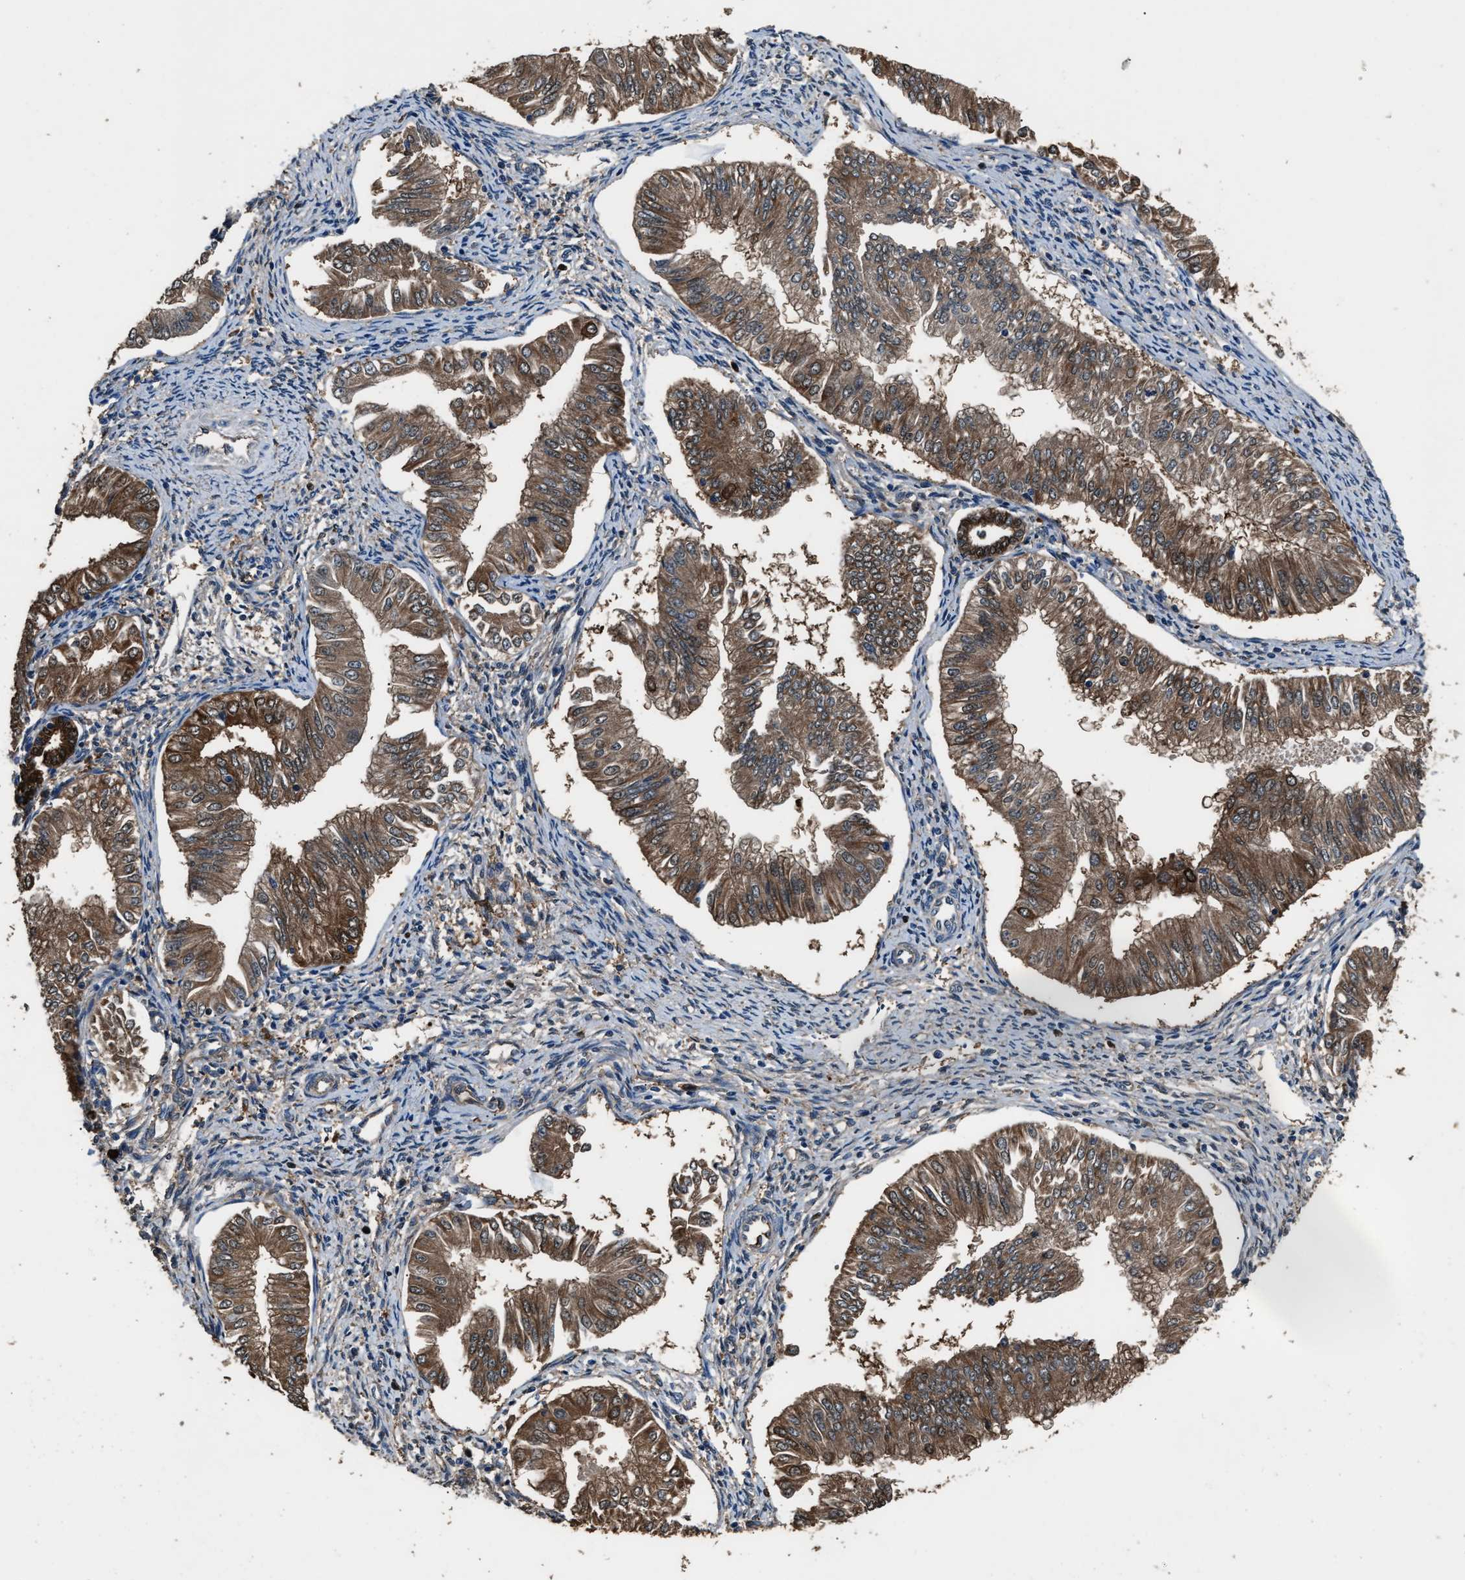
{"staining": {"intensity": "moderate", "quantity": ">75%", "location": "cytoplasmic/membranous"}, "tissue": "endometrial cancer", "cell_type": "Tumor cells", "image_type": "cancer", "snomed": [{"axis": "morphology", "description": "Normal tissue, NOS"}, {"axis": "morphology", "description": "Adenocarcinoma, NOS"}, {"axis": "topography", "description": "Endometrium"}], "caption": "DAB immunohistochemical staining of adenocarcinoma (endometrial) reveals moderate cytoplasmic/membranous protein expression in about >75% of tumor cells.", "gene": "GSTP1", "patient": {"sex": "female", "age": 53}}